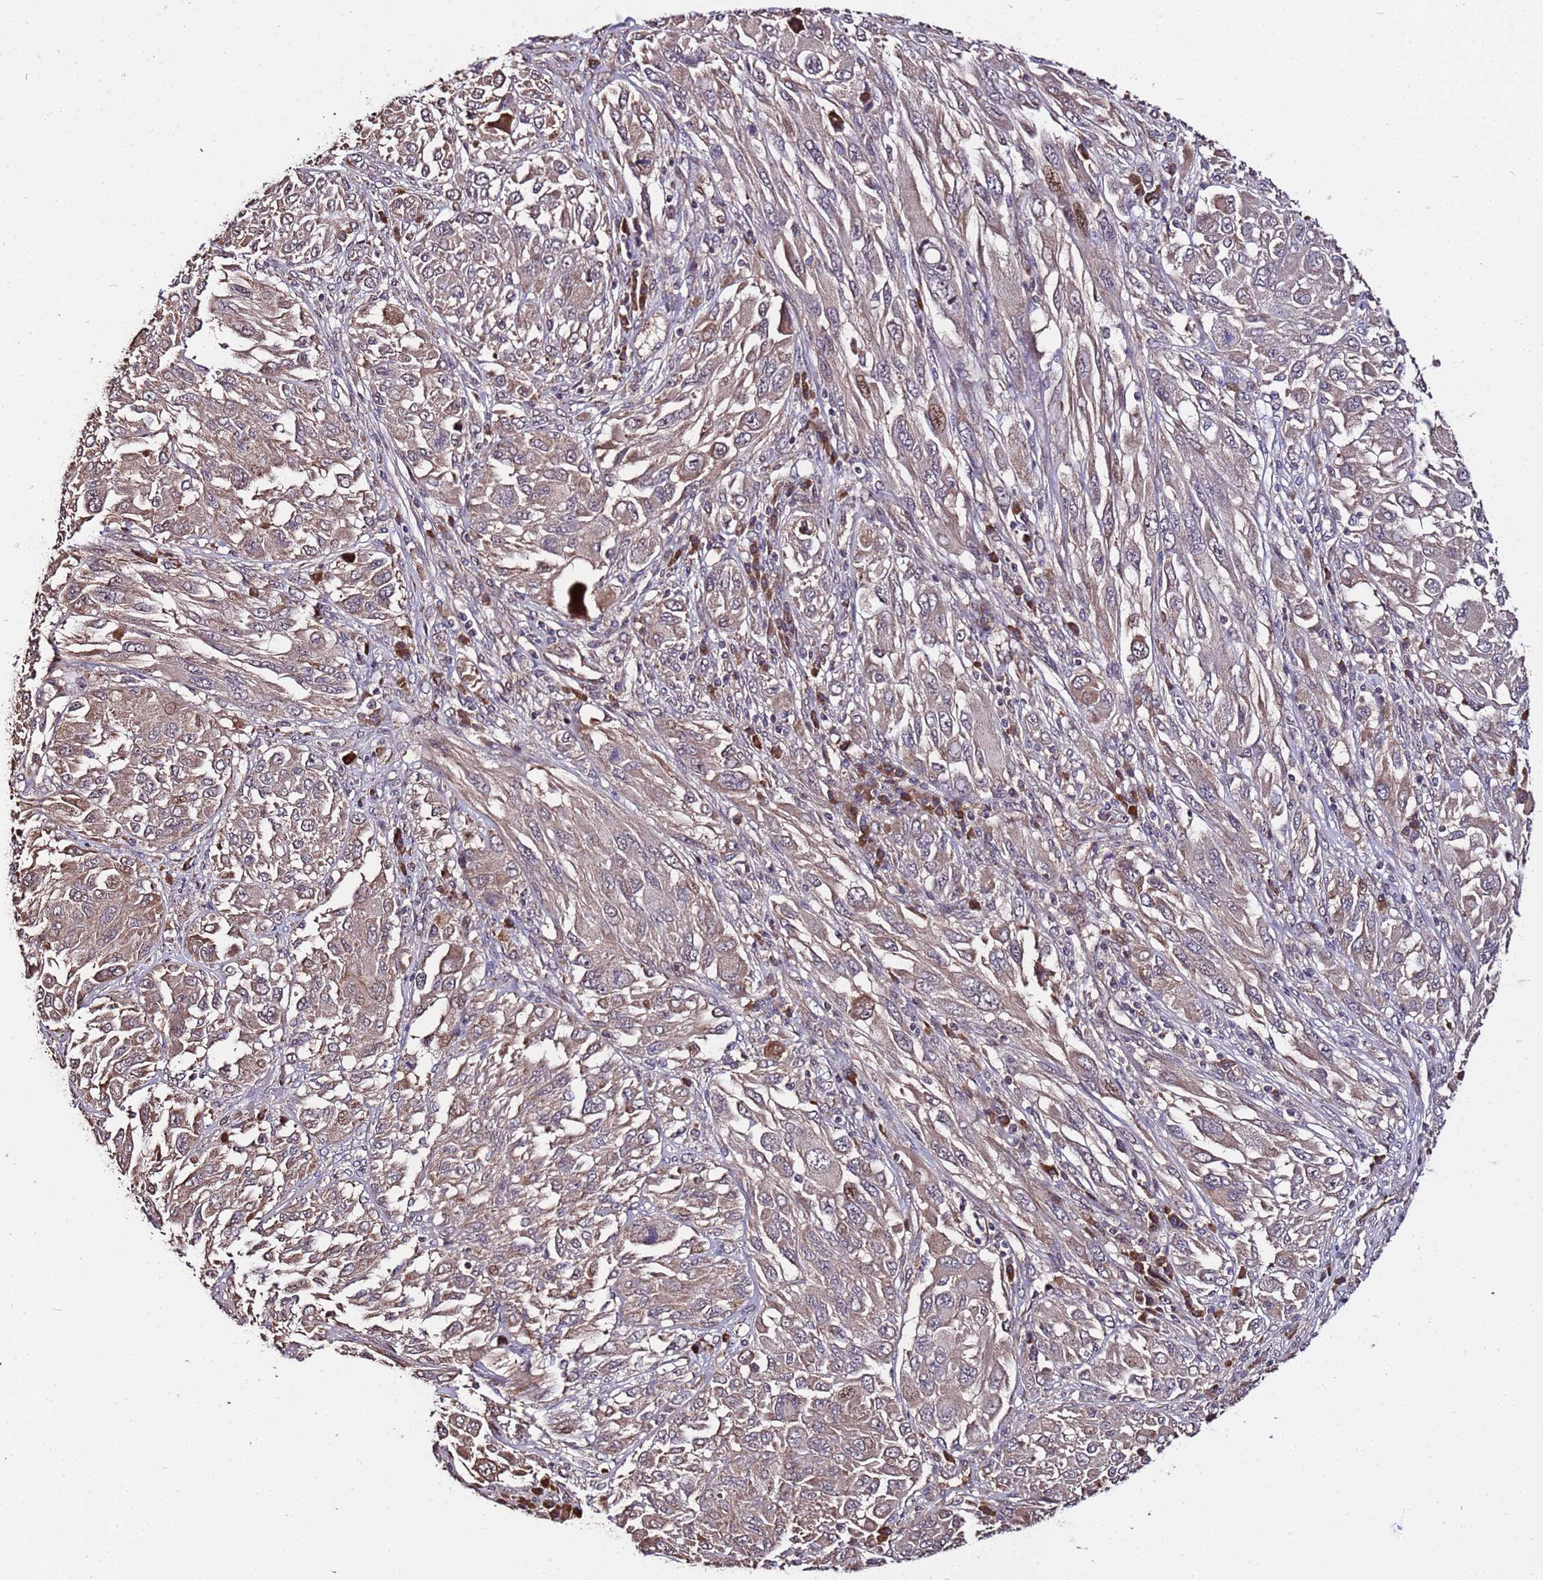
{"staining": {"intensity": "moderate", "quantity": ">75%", "location": "cytoplasmic/membranous,nuclear"}, "tissue": "melanoma", "cell_type": "Tumor cells", "image_type": "cancer", "snomed": [{"axis": "morphology", "description": "Malignant melanoma, NOS"}, {"axis": "topography", "description": "Skin"}], "caption": "Protein expression by IHC shows moderate cytoplasmic/membranous and nuclear expression in about >75% of tumor cells in melanoma.", "gene": "WNK4", "patient": {"sex": "female", "age": 91}}